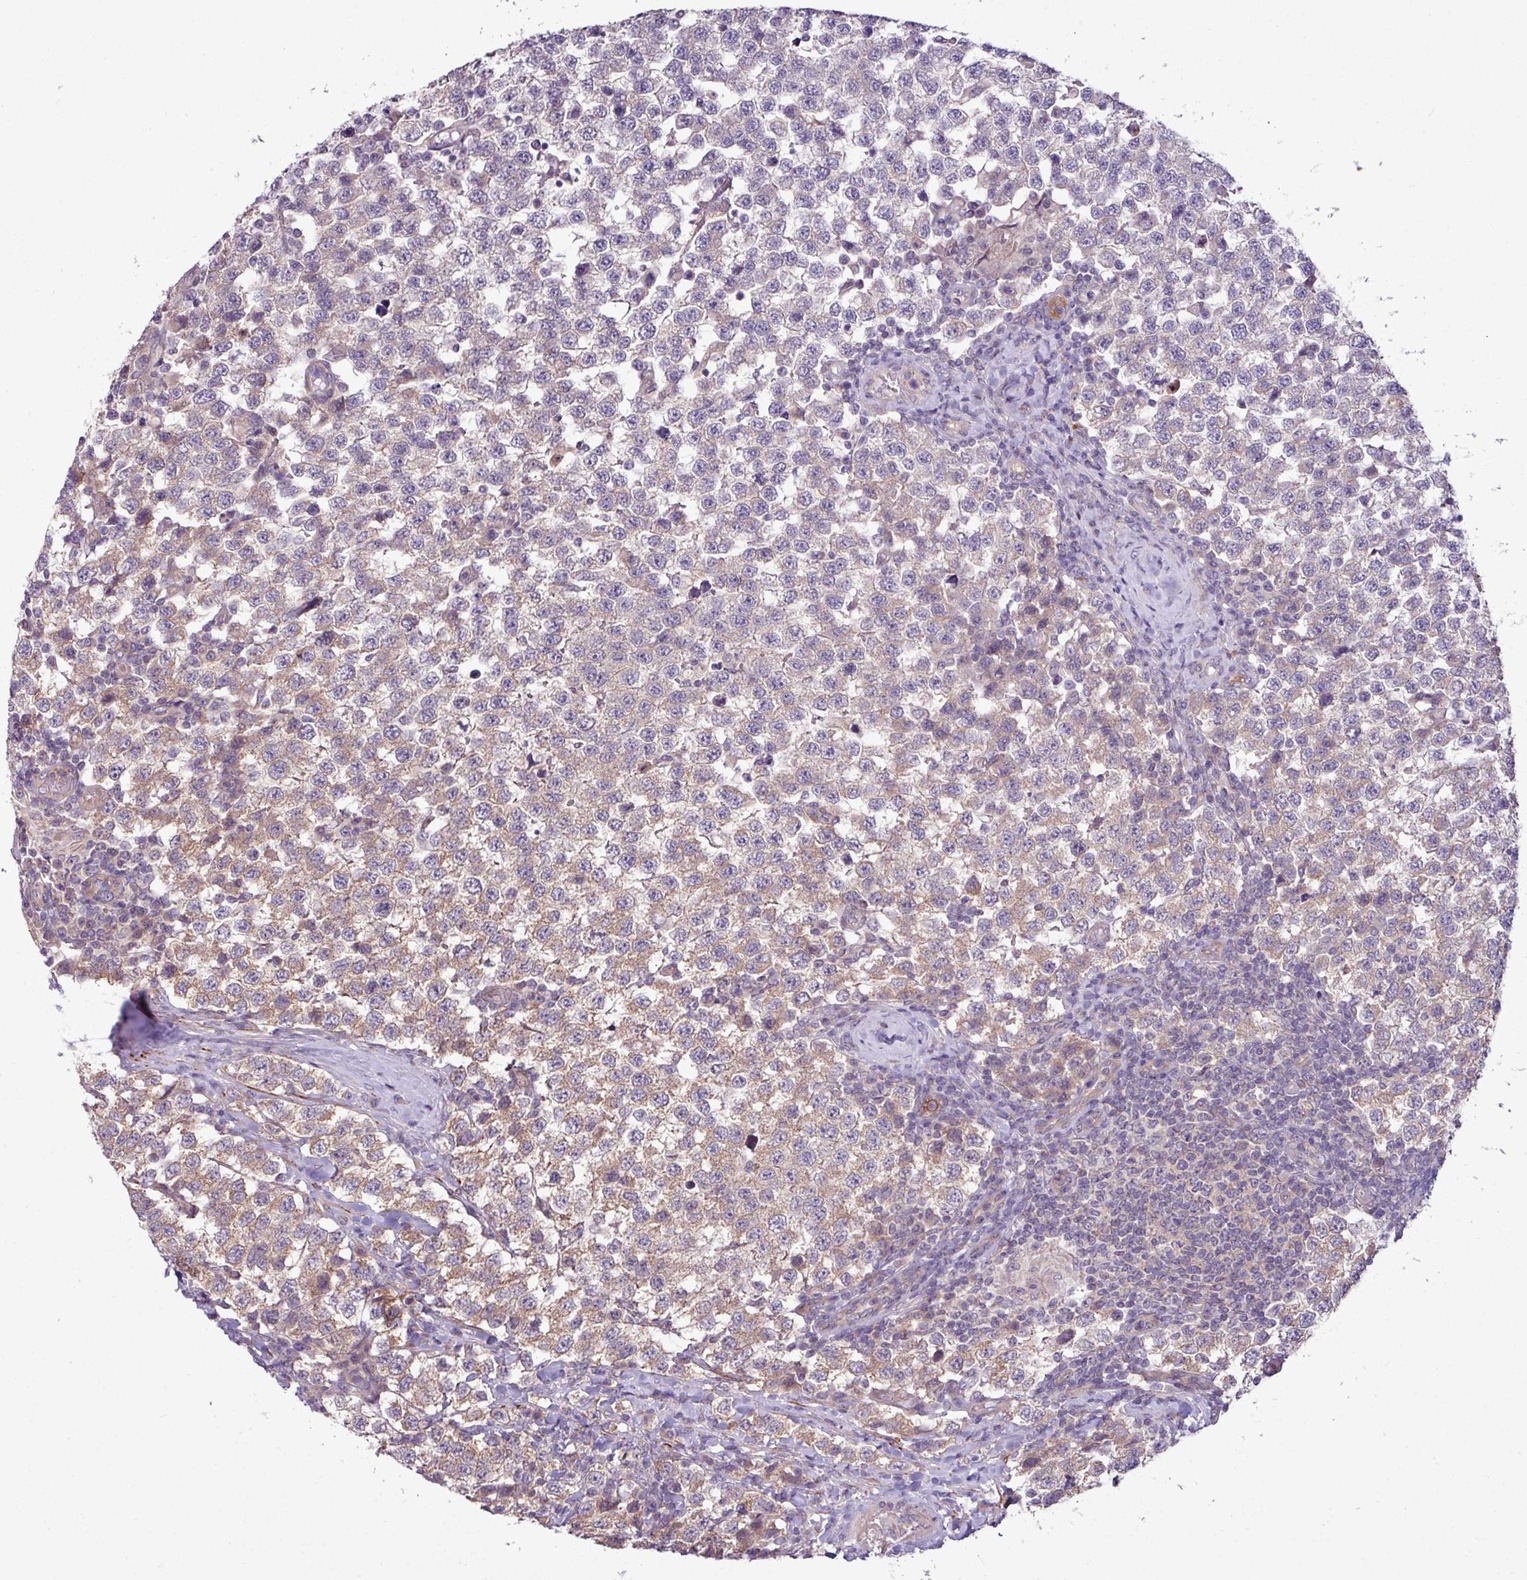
{"staining": {"intensity": "moderate", "quantity": ">75%", "location": "cytoplasmic/membranous"}, "tissue": "testis cancer", "cell_type": "Tumor cells", "image_type": "cancer", "snomed": [{"axis": "morphology", "description": "Seminoma, NOS"}, {"axis": "topography", "description": "Testis"}], "caption": "Protein staining demonstrates moderate cytoplasmic/membranous staining in about >75% of tumor cells in testis seminoma. (Stains: DAB in brown, nuclei in blue, Microscopy: brightfield microscopy at high magnification).", "gene": "XIAP", "patient": {"sex": "male", "age": 34}}